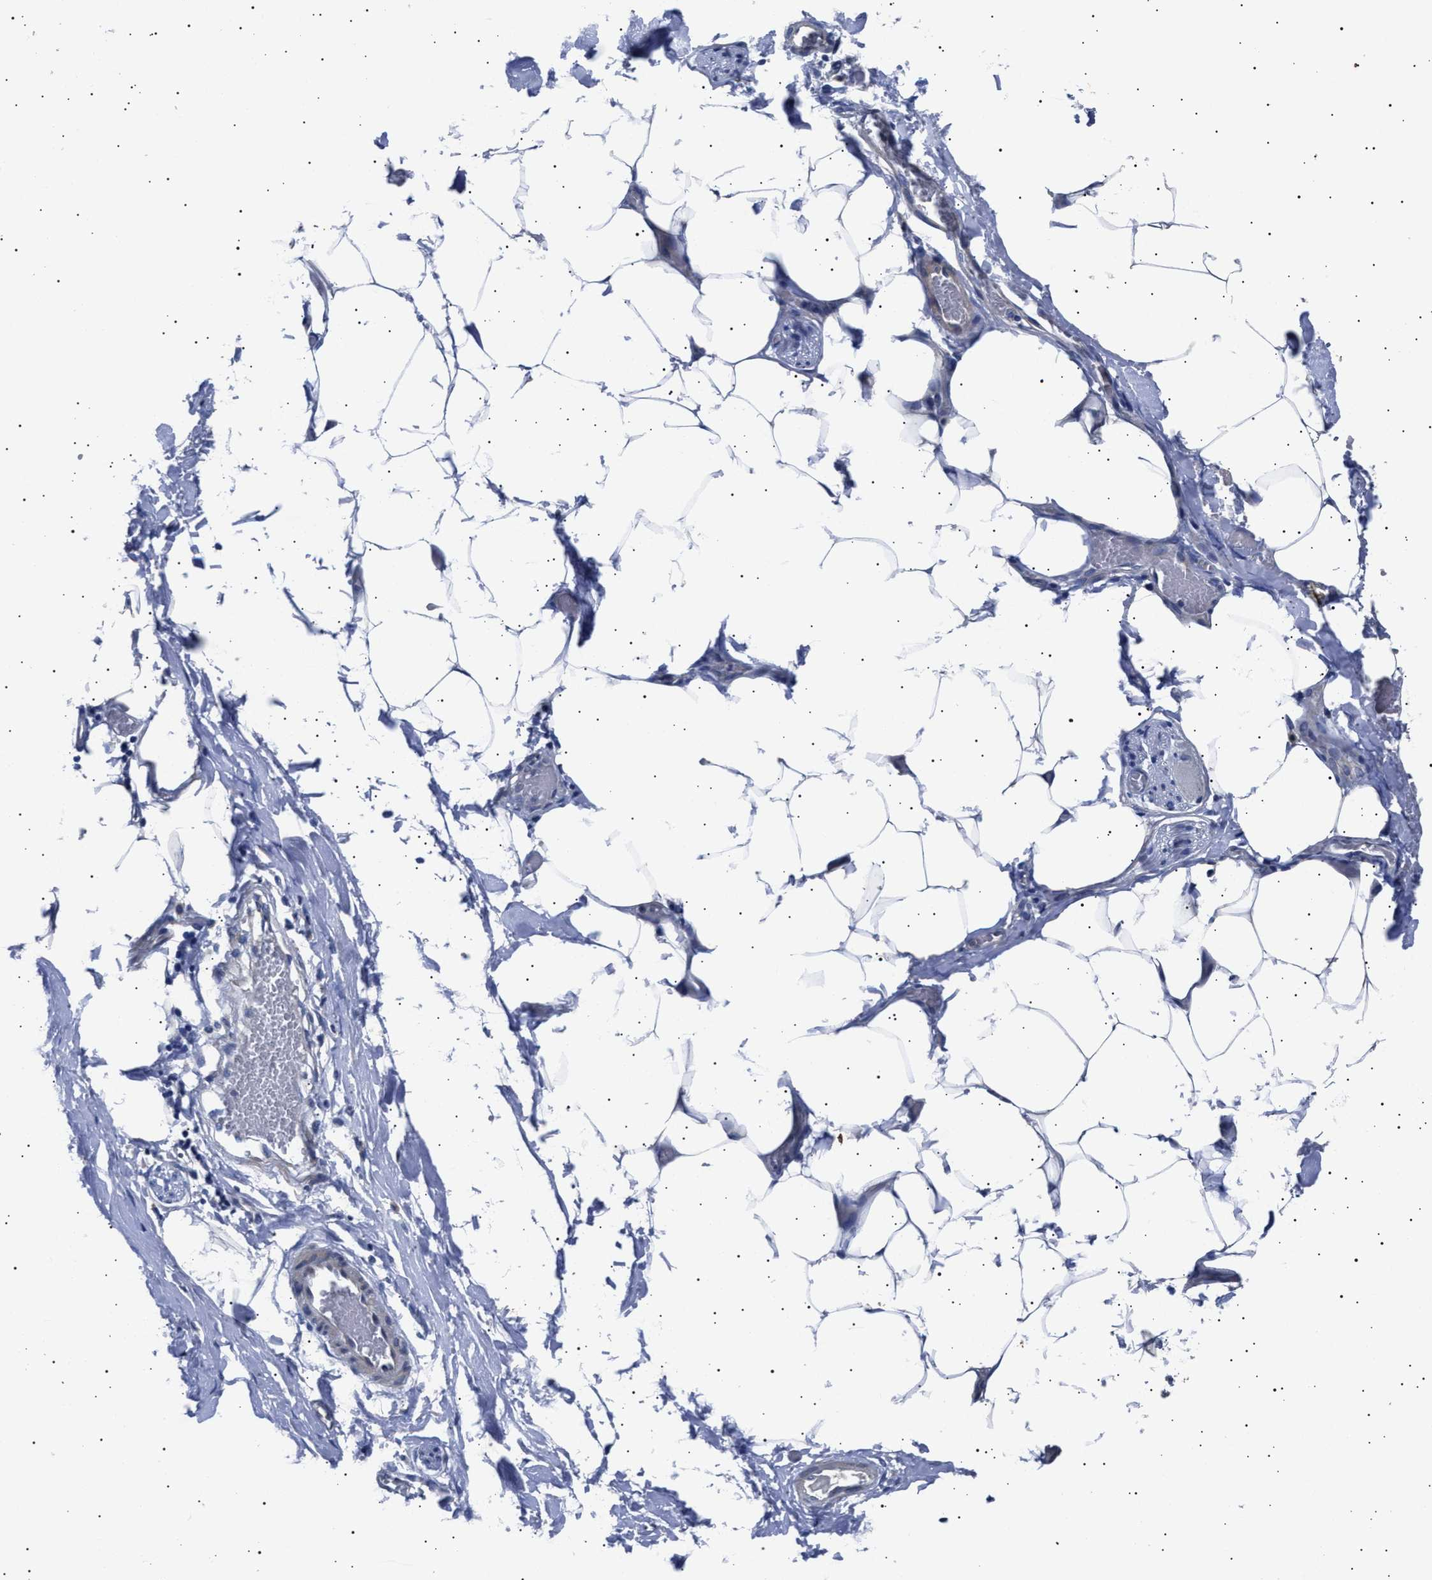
{"staining": {"intensity": "negative", "quantity": "none", "location": "none"}, "tissue": "adipose tissue", "cell_type": "Adipocytes", "image_type": "normal", "snomed": [{"axis": "morphology", "description": "Normal tissue, NOS"}, {"axis": "morphology", "description": "Adenocarcinoma, NOS"}, {"axis": "topography", "description": "Colon"}, {"axis": "topography", "description": "Peripheral nerve tissue"}], "caption": "Protein analysis of unremarkable adipose tissue shows no significant staining in adipocytes.", "gene": "HEMGN", "patient": {"sex": "male", "age": 14}}